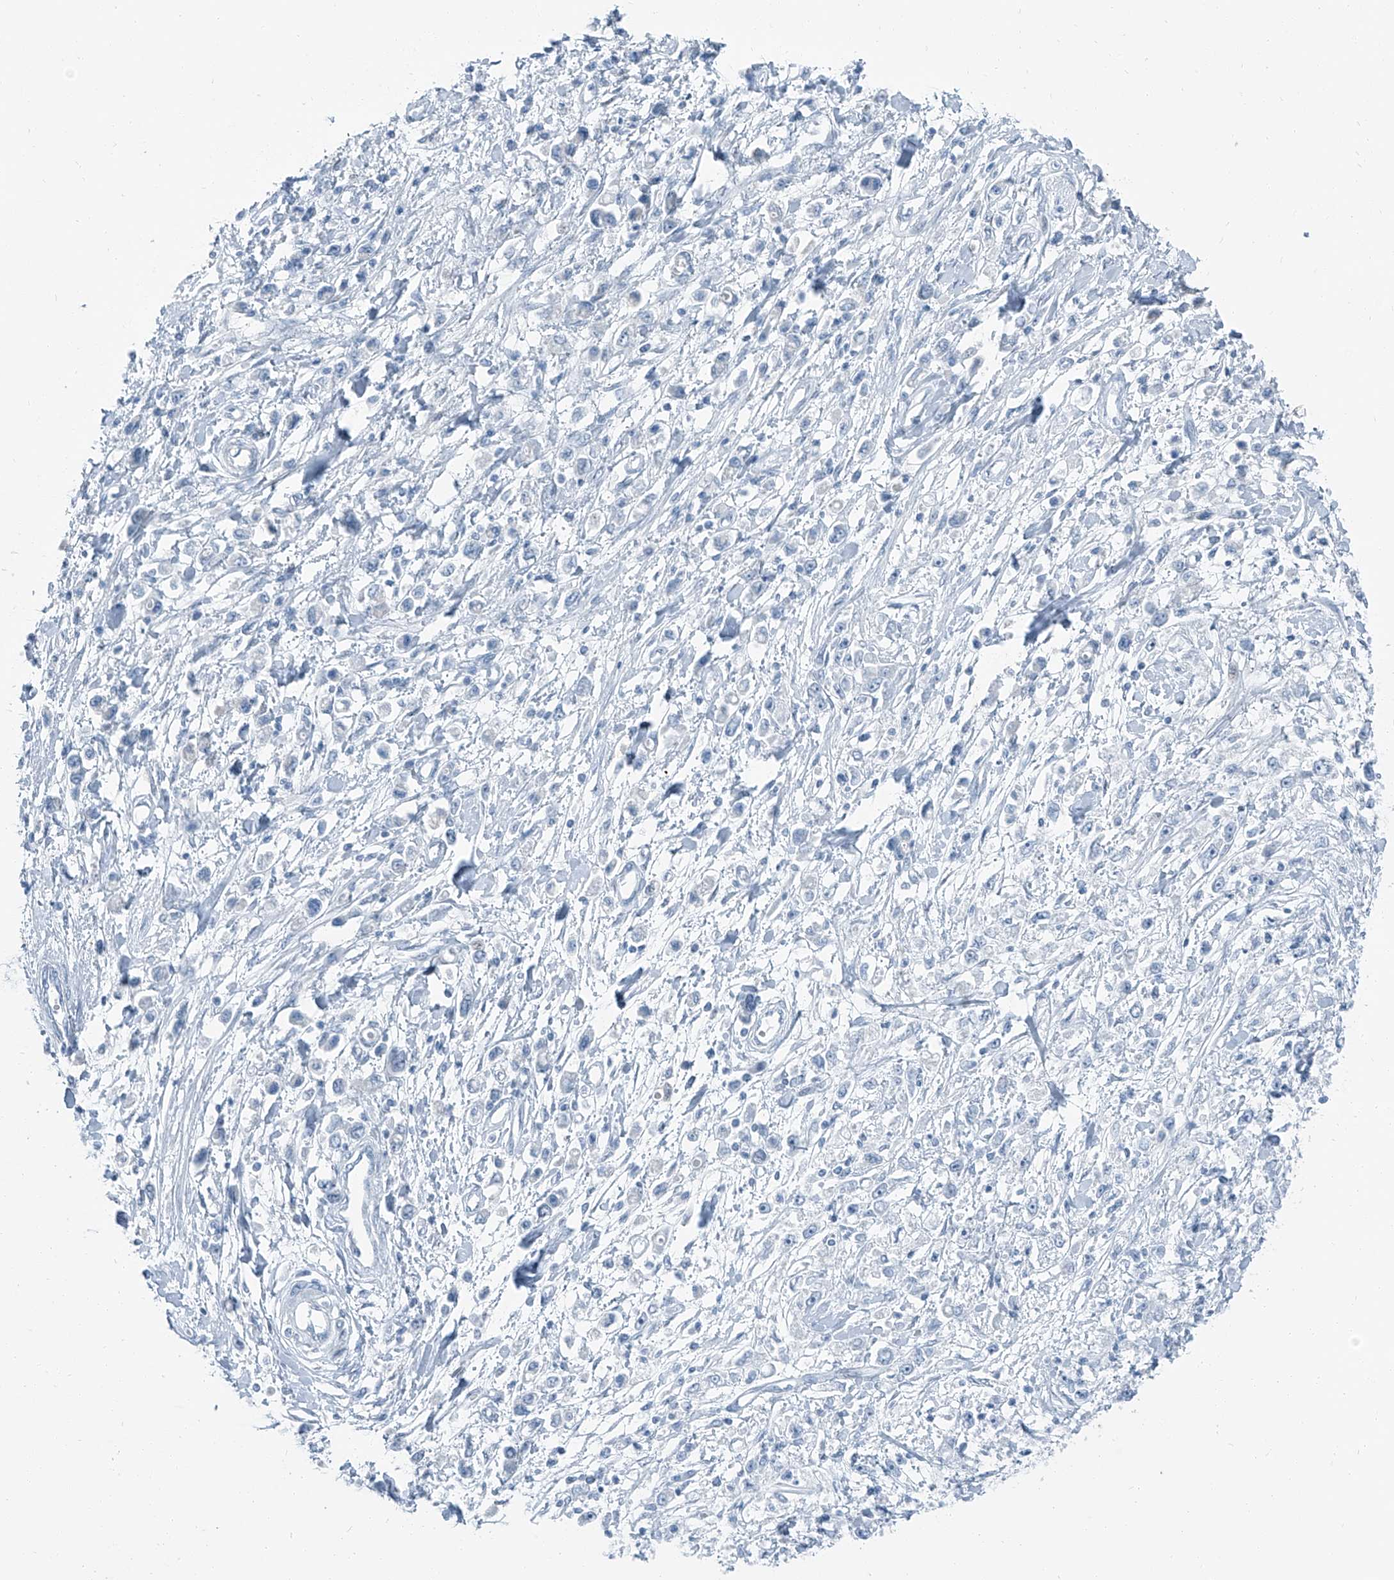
{"staining": {"intensity": "negative", "quantity": "none", "location": "none"}, "tissue": "stomach cancer", "cell_type": "Tumor cells", "image_type": "cancer", "snomed": [{"axis": "morphology", "description": "Adenocarcinoma, NOS"}, {"axis": "topography", "description": "Stomach"}], "caption": "This is an immunohistochemistry photomicrograph of human stomach cancer (adenocarcinoma). There is no staining in tumor cells.", "gene": "RGN", "patient": {"sex": "female", "age": 59}}